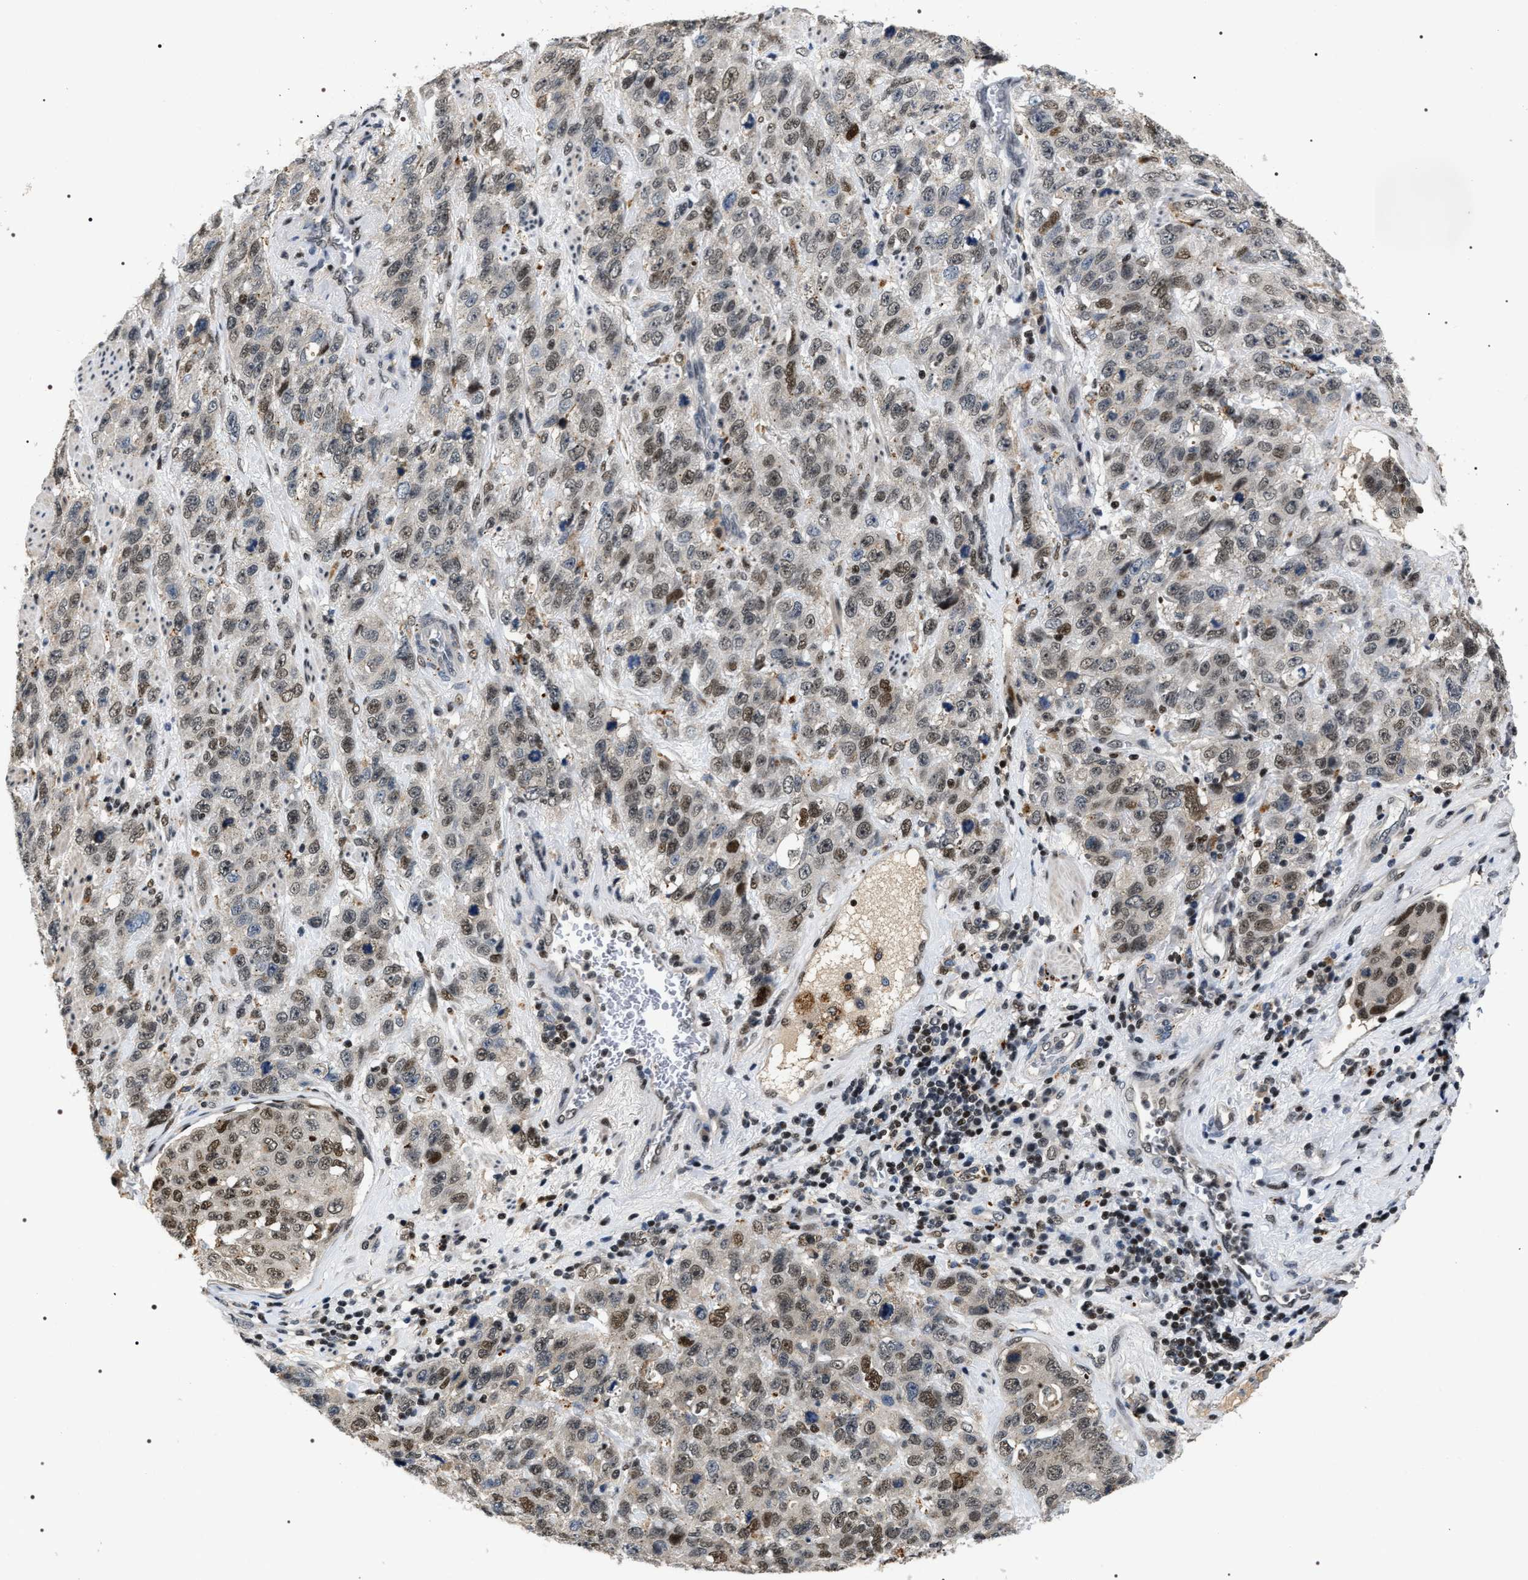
{"staining": {"intensity": "moderate", "quantity": "25%-75%", "location": "nuclear"}, "tissue": "stomach cancer", "cell_type": "Tumor cells", "image_type": "cancer", "snomed": [{"axis": "morphology", "description": "Adenocarcinoma, NOS"}, {"axis": "topography", "description": "Stomach"}], "caption": "Brown immunohistochemical staining in human stomach adenocarcinoma exhibits moderate nuclear expression in about 25%-75% of tumor cells. The staining was performed using DAB (3,3'-diaminobenzidine) to visualize the protein expression in brown, while the nuclei were stained in blue with hematoxylin (Magnification: 20x).", "gene": "C7orf25", "patient": {"sex": "male", "age": 48}}